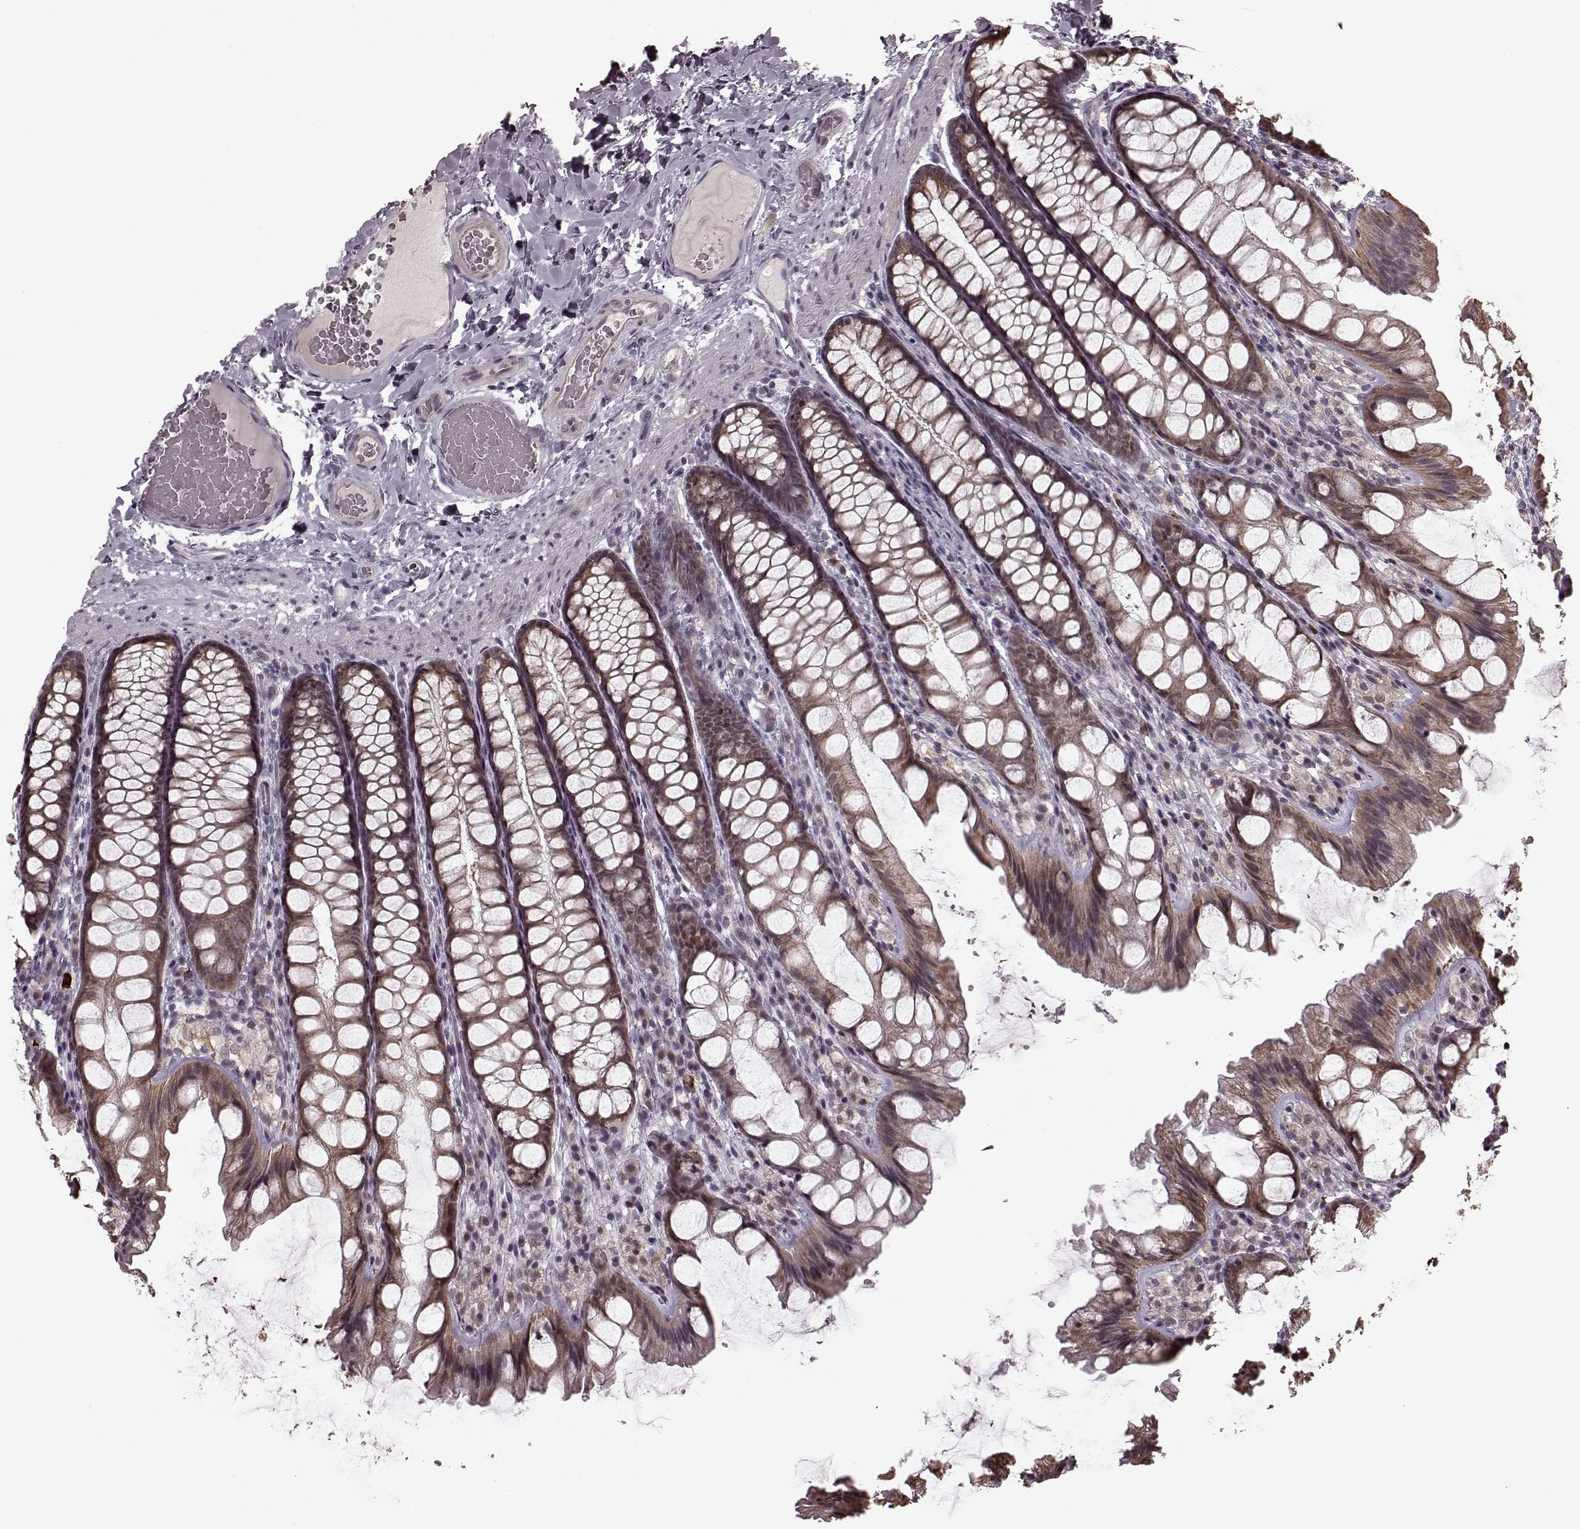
{"staining": {"intensity": "negative", "quantity": "none", "location": "none"}, "tissue": "colon", "cell_type": "Endothelial cells", "image_type": "normal", "snomed": [{"axis": "morphology", "description": "Normal tissue, NOS"}, {"axis": "topography", "description": "Colon"}], "caption": "IHC of unremarkable colon demonstrates no staining in endothelial cells.", "gene": "PLCB4", "patient": {"sex": "male", "age": 47}}